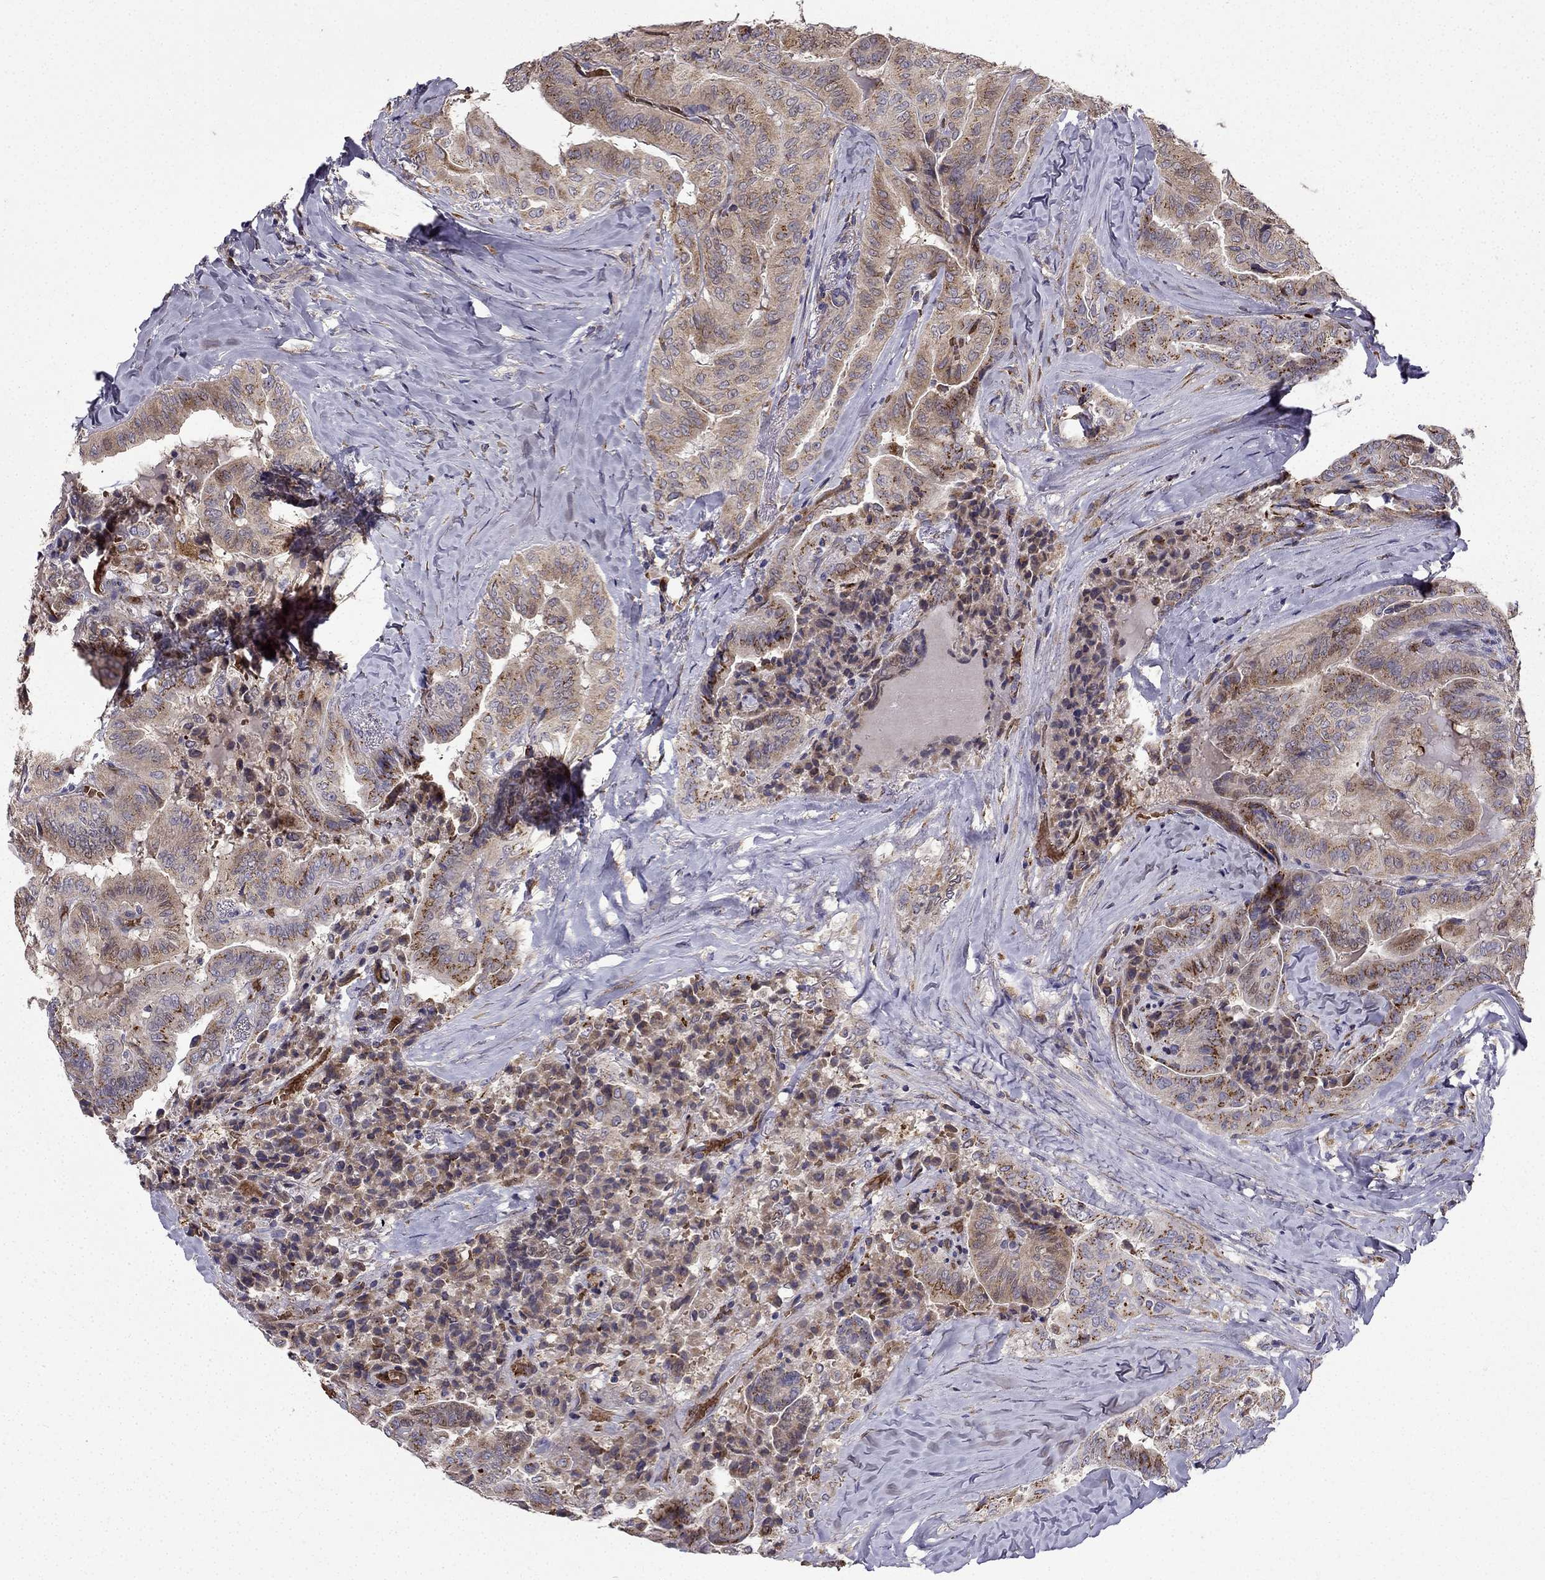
{"staining": {"intensity": "moderate", "quantity": "<25%", "location": "cytoplasmic/membranous"}, "tissue": "thyroid cancer", "cell_type": "Tumor cells", "image_type": "cancer", "snomed": [{"axis": "morphology", "description": "Papillary adenocarcinoma, NOS"}, {"axis": "topography", "description": "Thyroid gland"}], "caption": "Tumor cells reveal low levels of moderate cytoplasmic/membranous staining in about <25% of cells in human thyroid cancer.", "gene": "B4GALT7", "patient": {"sex": "female", "age": 68}}